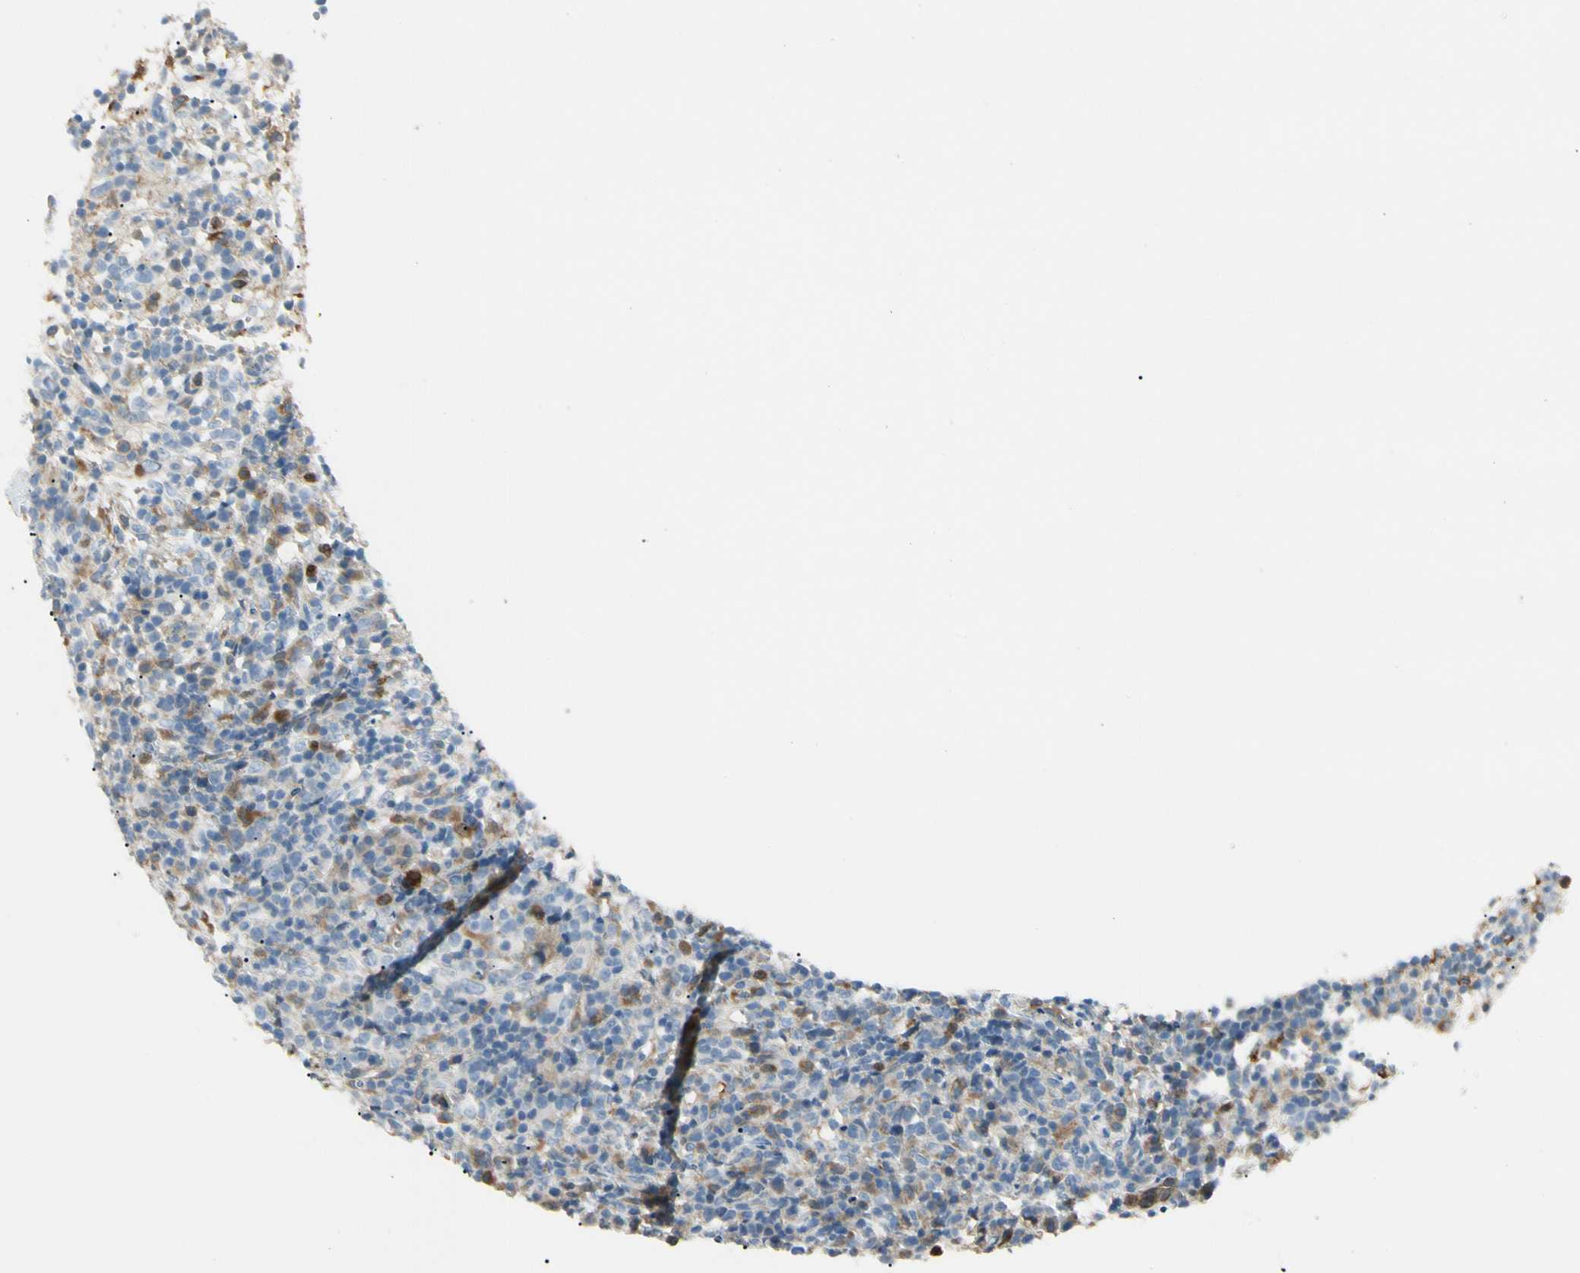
{"staining": {"intensity": "moderate", "quantity": "<25%", "location": "cytoplasmic/membranous"}, "tissue": "lymphoma", "cell_type": "Tumor cells", "image_type": "cancer", "snomed": [{"axis": "morphology", "description": "Malignant lymphoma, non-Hodgkin's type, High grade"}, {"axis": "topography", "description": "Lymph node"}], "caption": "Protein analysis of lymphoma tissue demonstrates moderate cytoplasmic/membranous positivity in about <25% of tumor cells.", "gene": "LPCAT2", "patient": {"sex": "female", "age": 76}}